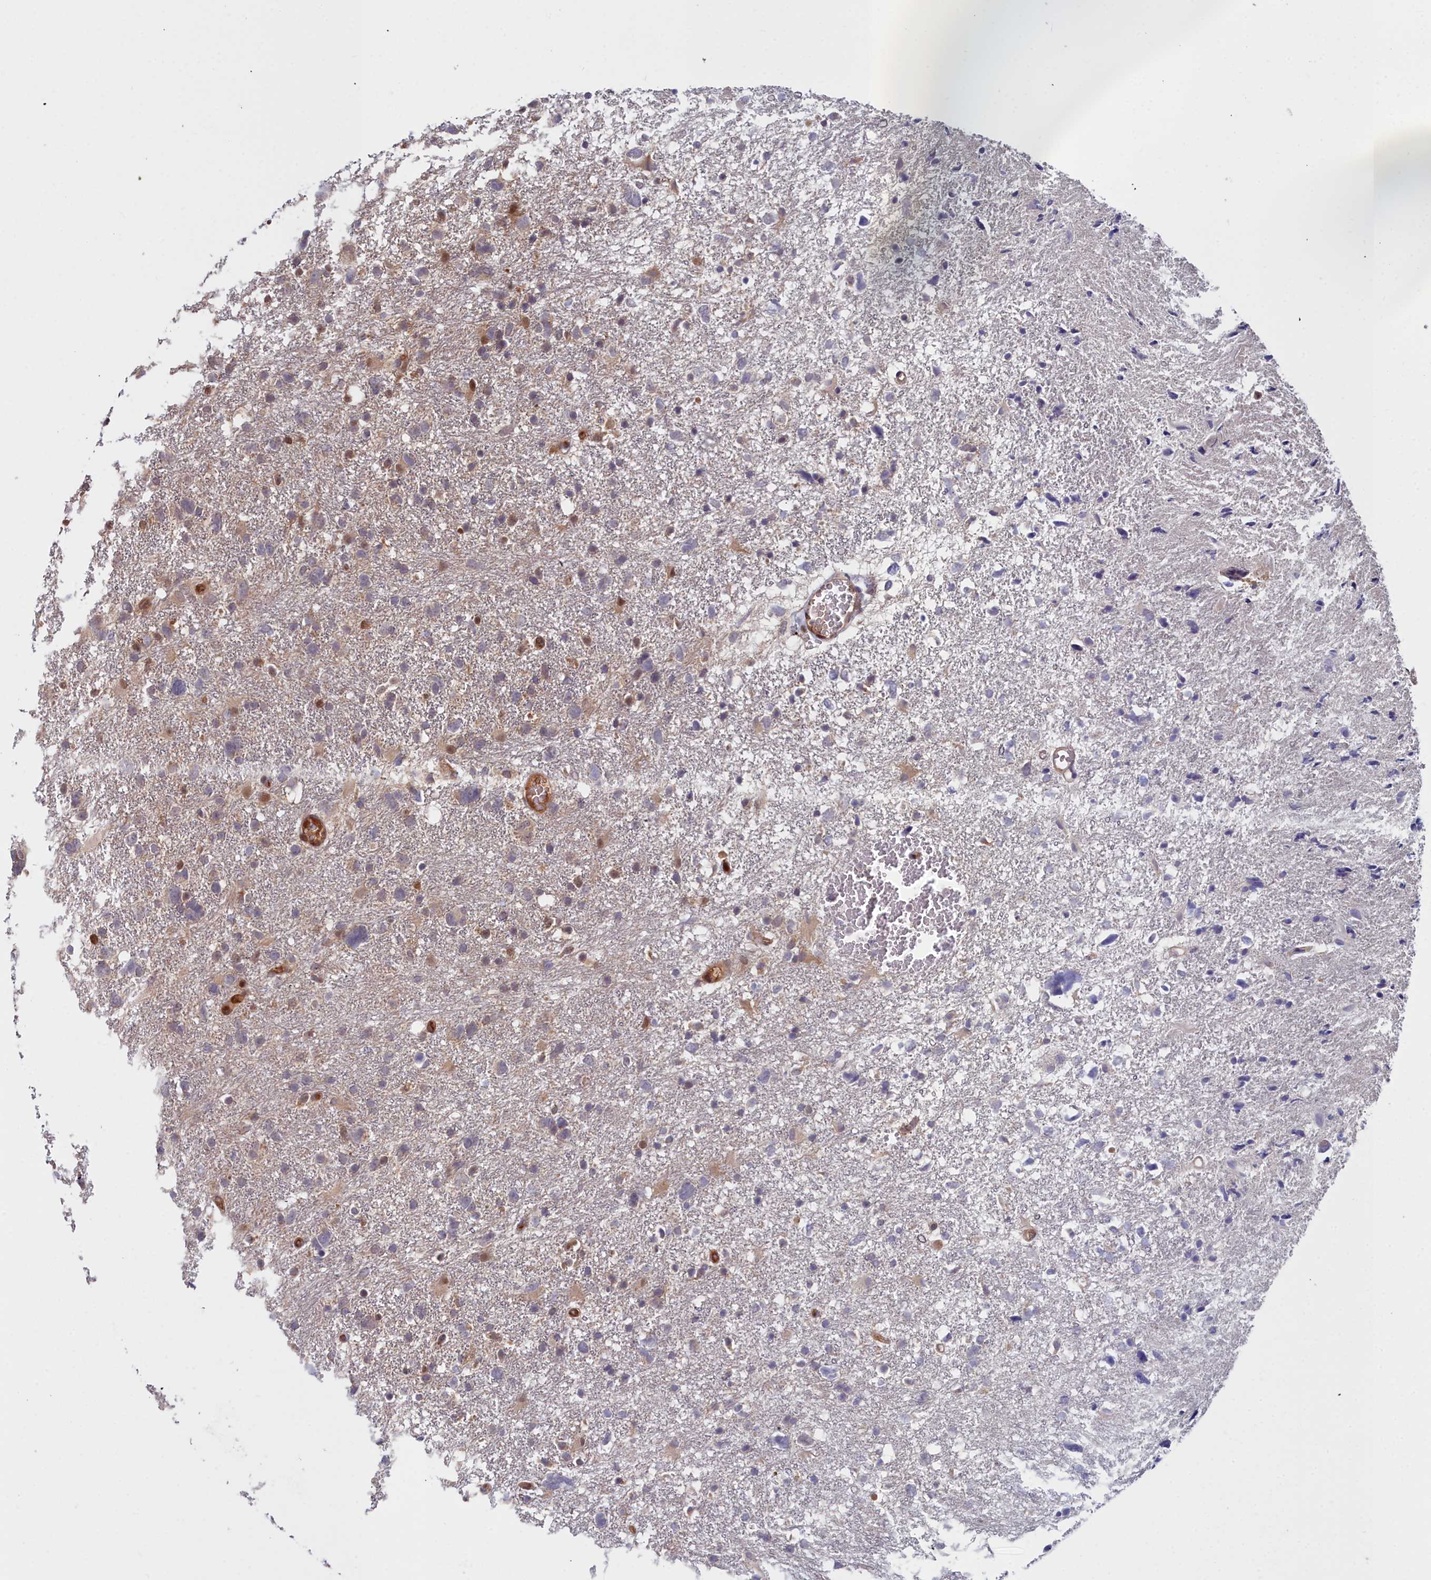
{"staining": {"intensity": "weak", "quantity": "<25%", "location": "cytoplasmic/membranous"}, "tissue": "glioma", "cell_type": "Tumor cells", "image_type": "cancer", "snomed": [{"axis": "morphology", "description": "Glioma, malignant, High grade"}, {"axis": "topography", "description": "Brain"}], "caption": "A photomicrograph of glioma stained for a protein shows no brown staining in tumor cells.", "gene": "GFRA2", "patient": {"sex": "male", "age": 61}}